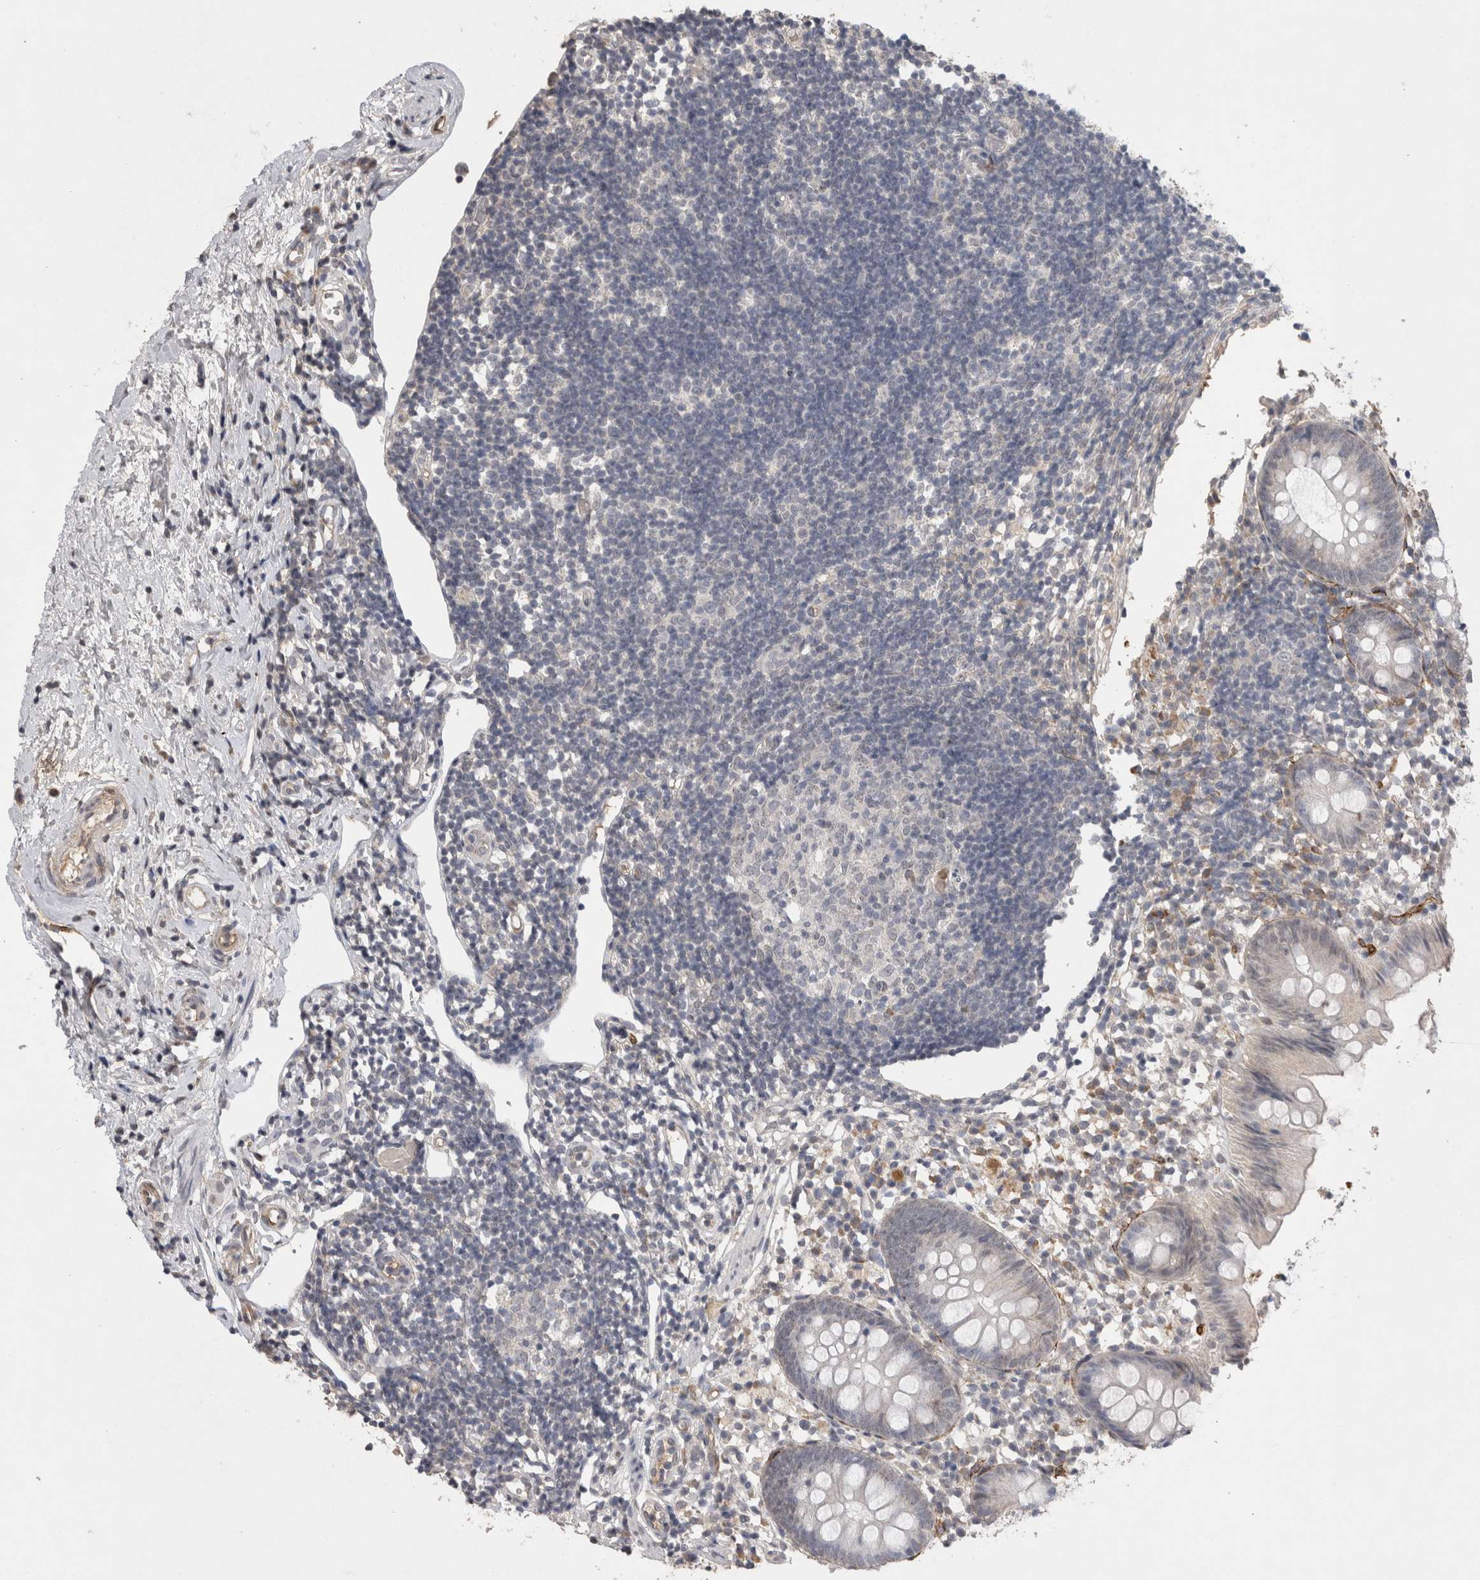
{"staining": {"intensity": "negative", "quantity": "none", "location": "none"}, "tissue": "appendix", "cell_type": "Glandular cells", "image_type": "normal", "snomed": [{"axis": "morphology", "description": "Normal tissue, NOS"}, {"axis": "topography", "description": "Appendix"}], "caption": "Human appendix stained for a protein using immunohistochemistry demonstrates no expression in glandular cells.", "gene": "CDH13", "patient": {"sex": "female", "age": 20}}